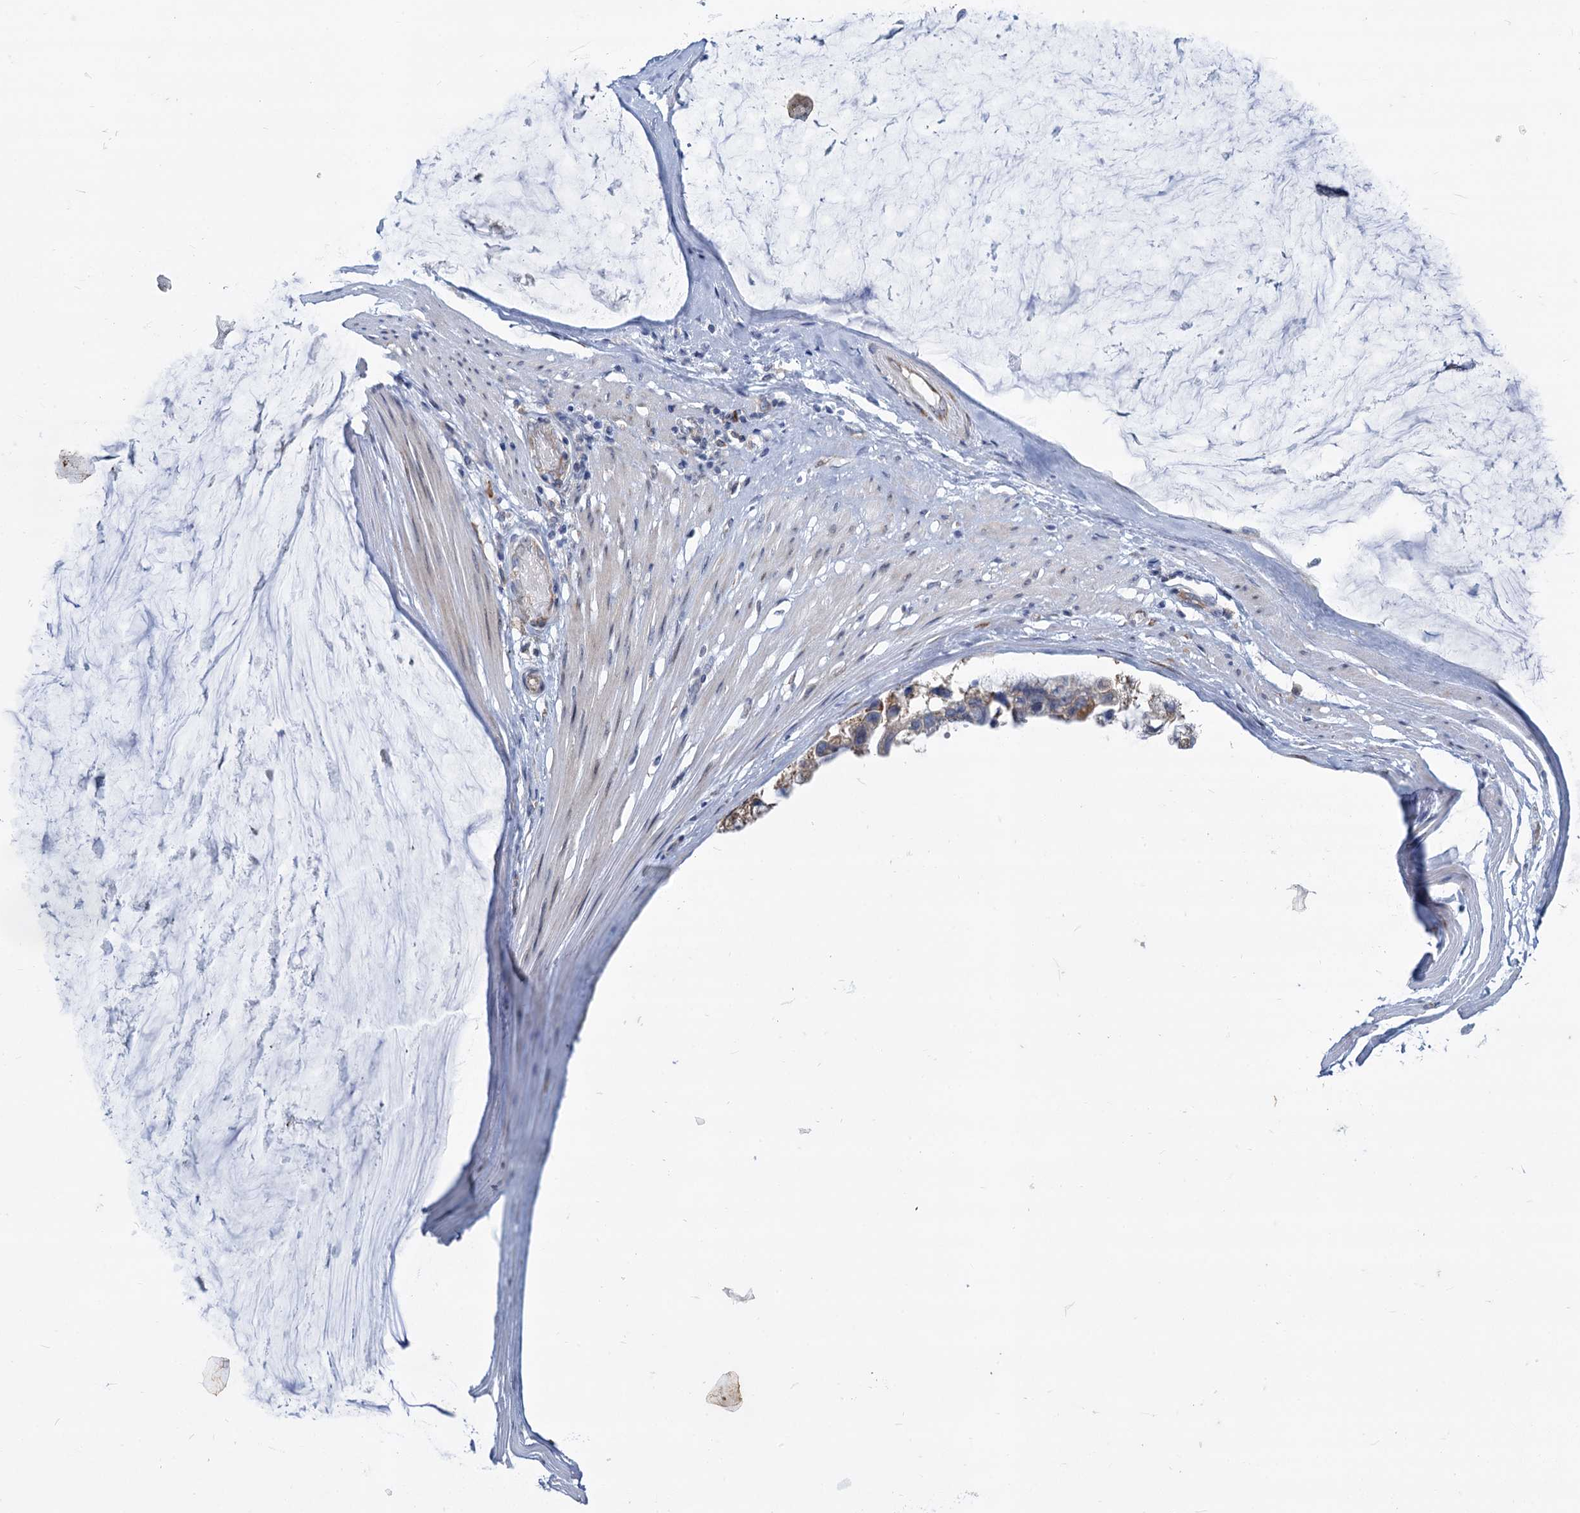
{"staining": {"intensity": "weak", "quantity": "<25%", "location": "cytoplasmic/membranous"}, "tissue": "ovarian cancer", "cell_type": "Tumor cells", "image_type": "cancer", "snomed": [{"axis": "morphology", "description": "Cystadenocarcinoma, mucinous, NOS"}, {"axis": "topography", "description": "Ovary"}], "caption": "Histopathology image shows no protein positivity in tumor cells of ovarian mucinous cystadenocarcinoma tissue.", "gene": "PRSS35", "patient": {"sex": "female", "age": 39}}